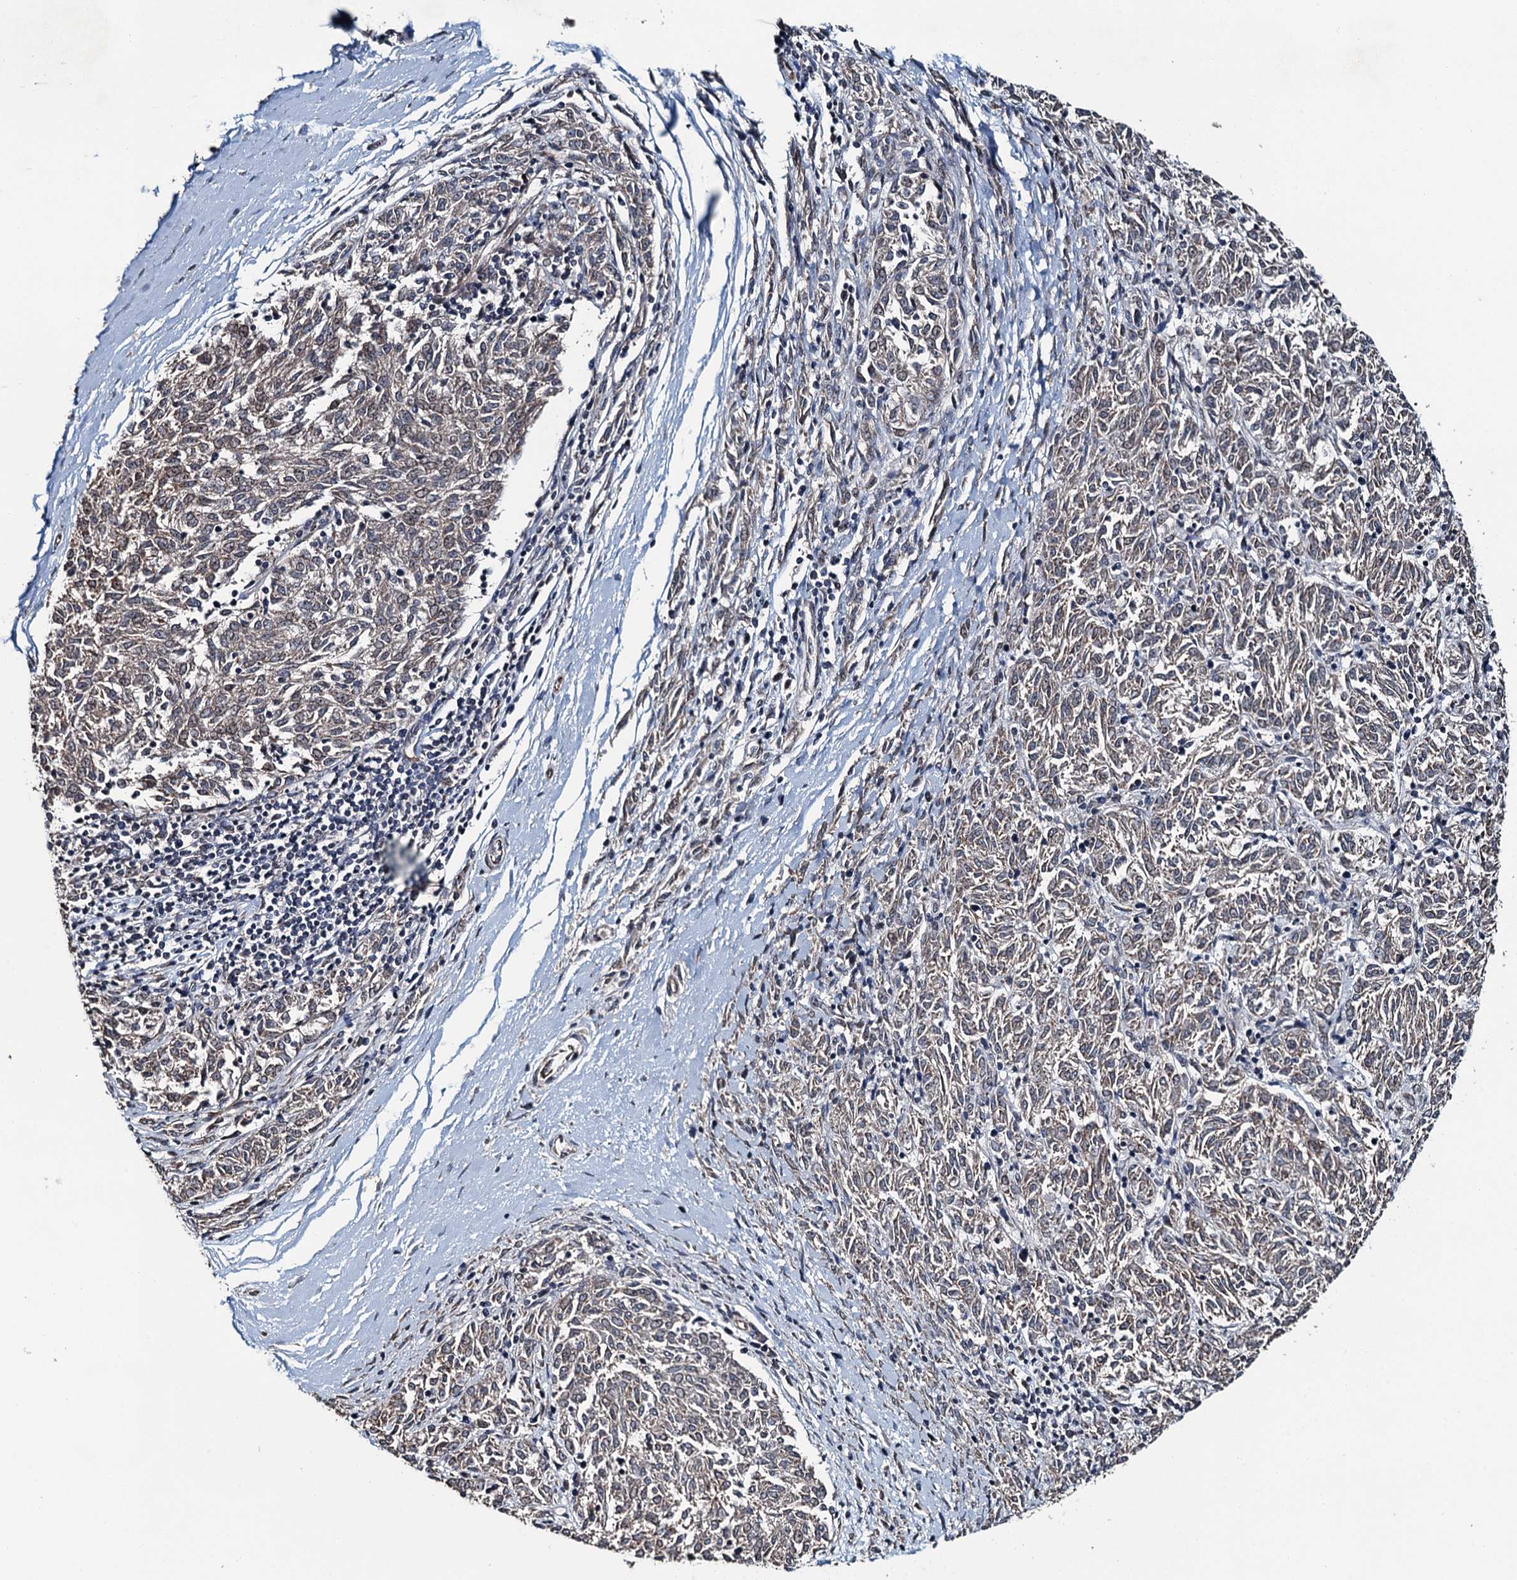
{"staining": {"intensity": "weak", "quantity": "<25%", "location": "cytoplasmic/membranous"}, "tissue": "melanoma", "cell_type": "Tumor cells", "image_type": "cancer", "snomed": [{"axis": "morphology", "description": "Malignant melanoma, NOS"}, {"axis": "topography", "description": "Skin"}], "caption": "This is an immunohistochemistry (IHC) micrograph of human melanoma. There is no positivity in tumor cells.", "gene": "WHAMM", "patient": {"sex": "female", "age": 72}}